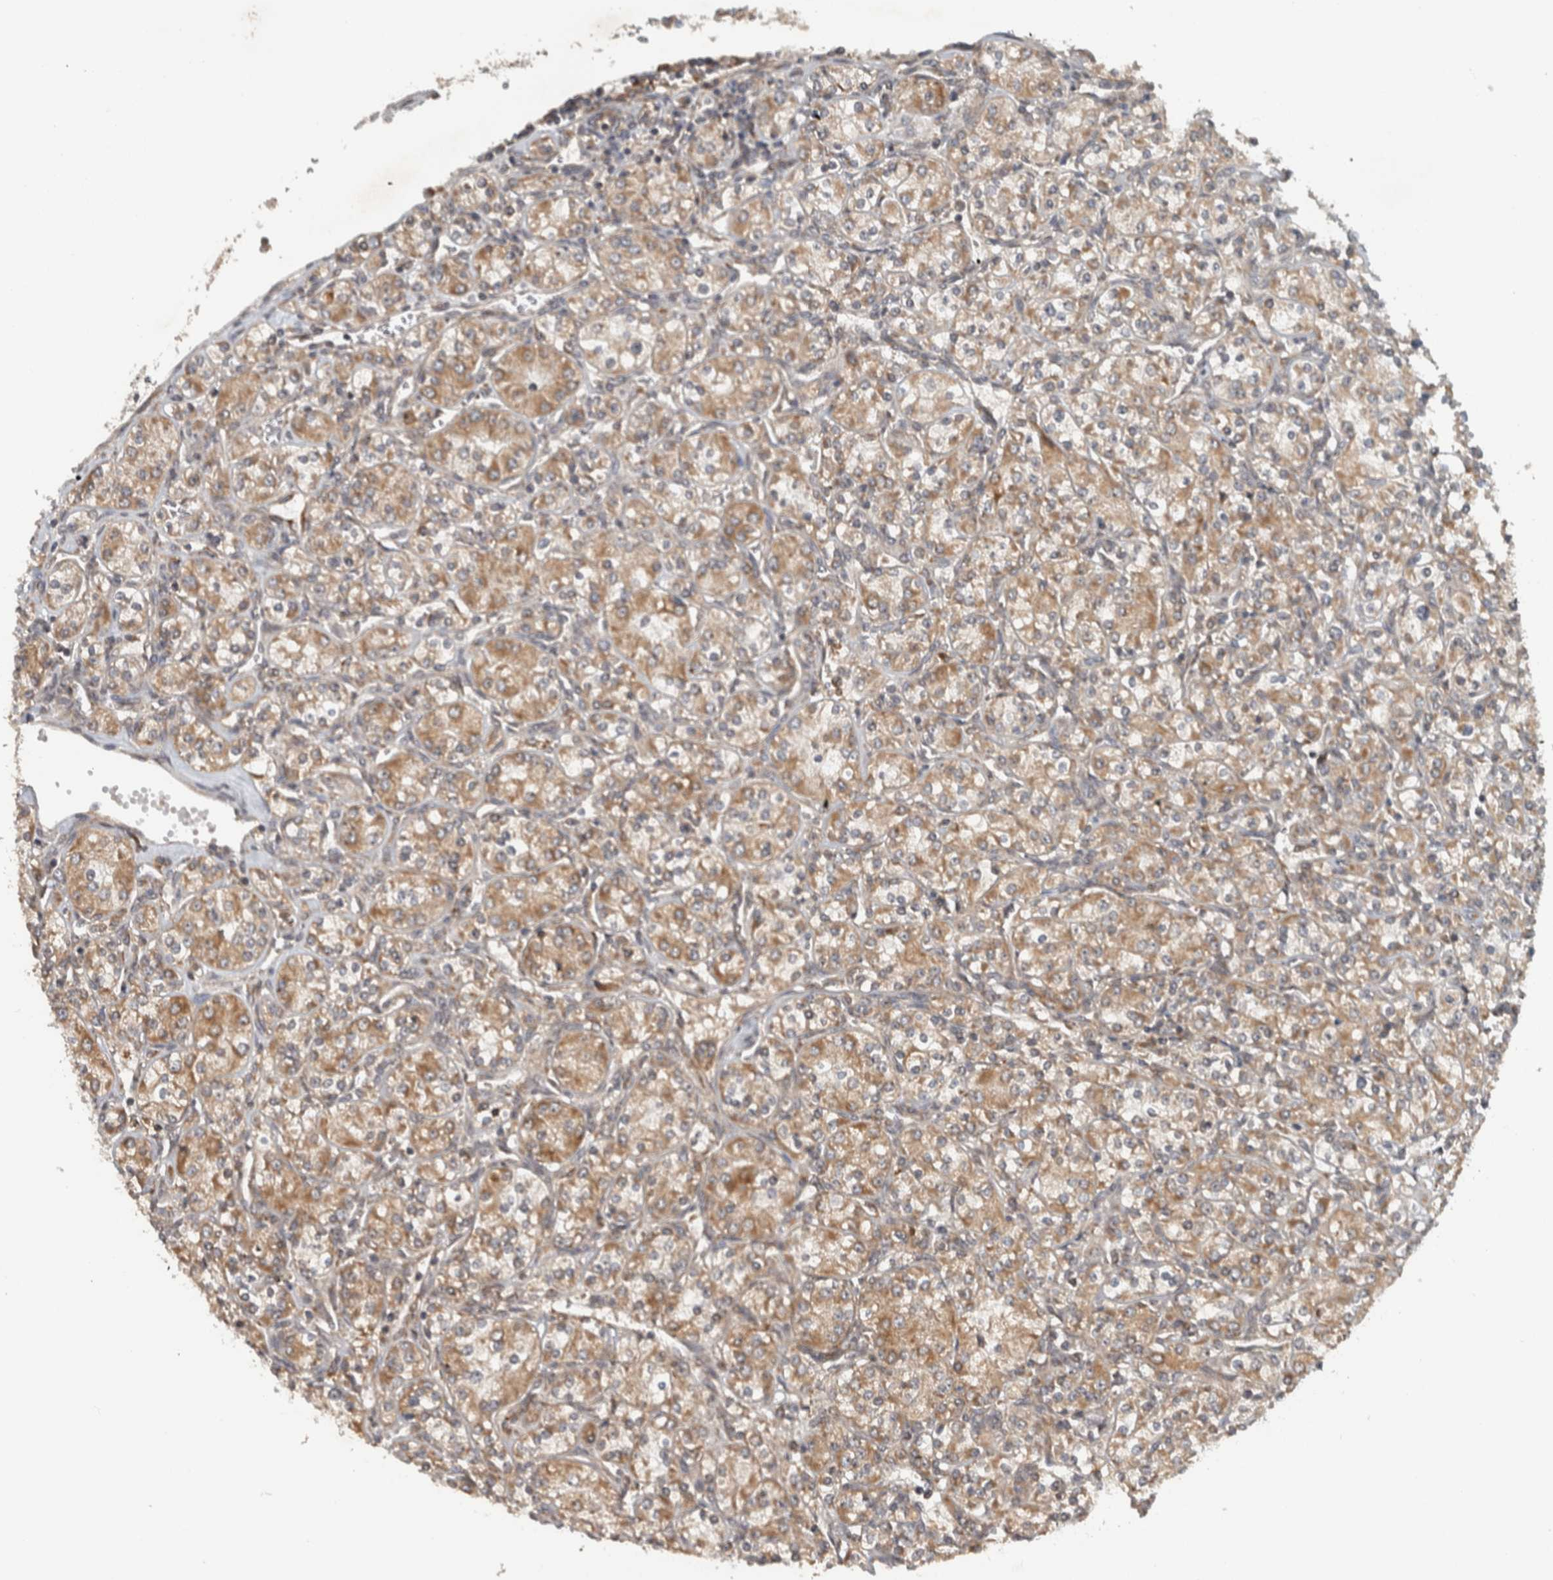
{"staining": {"intensity": "moderate", "quantity": ">75%", "location": "cytoplasmic/membranous"}, "tissue": "renal cancer", "cell_type": "Tumor cells", "image_type": "cancer", "snomed": [{"axis": "morphology", "description": "Adenocarcinoma, NOS"}, {"axis": "topography", "description": "Kidney"}], "caption": "Protein expression analysis of renal cancer demonstrates moderate cytoplasmic/membranous staining in approximately >75% of tumor cells.", "gene": "GPR137B", "patient": {"sex": "male", "age": 77}}